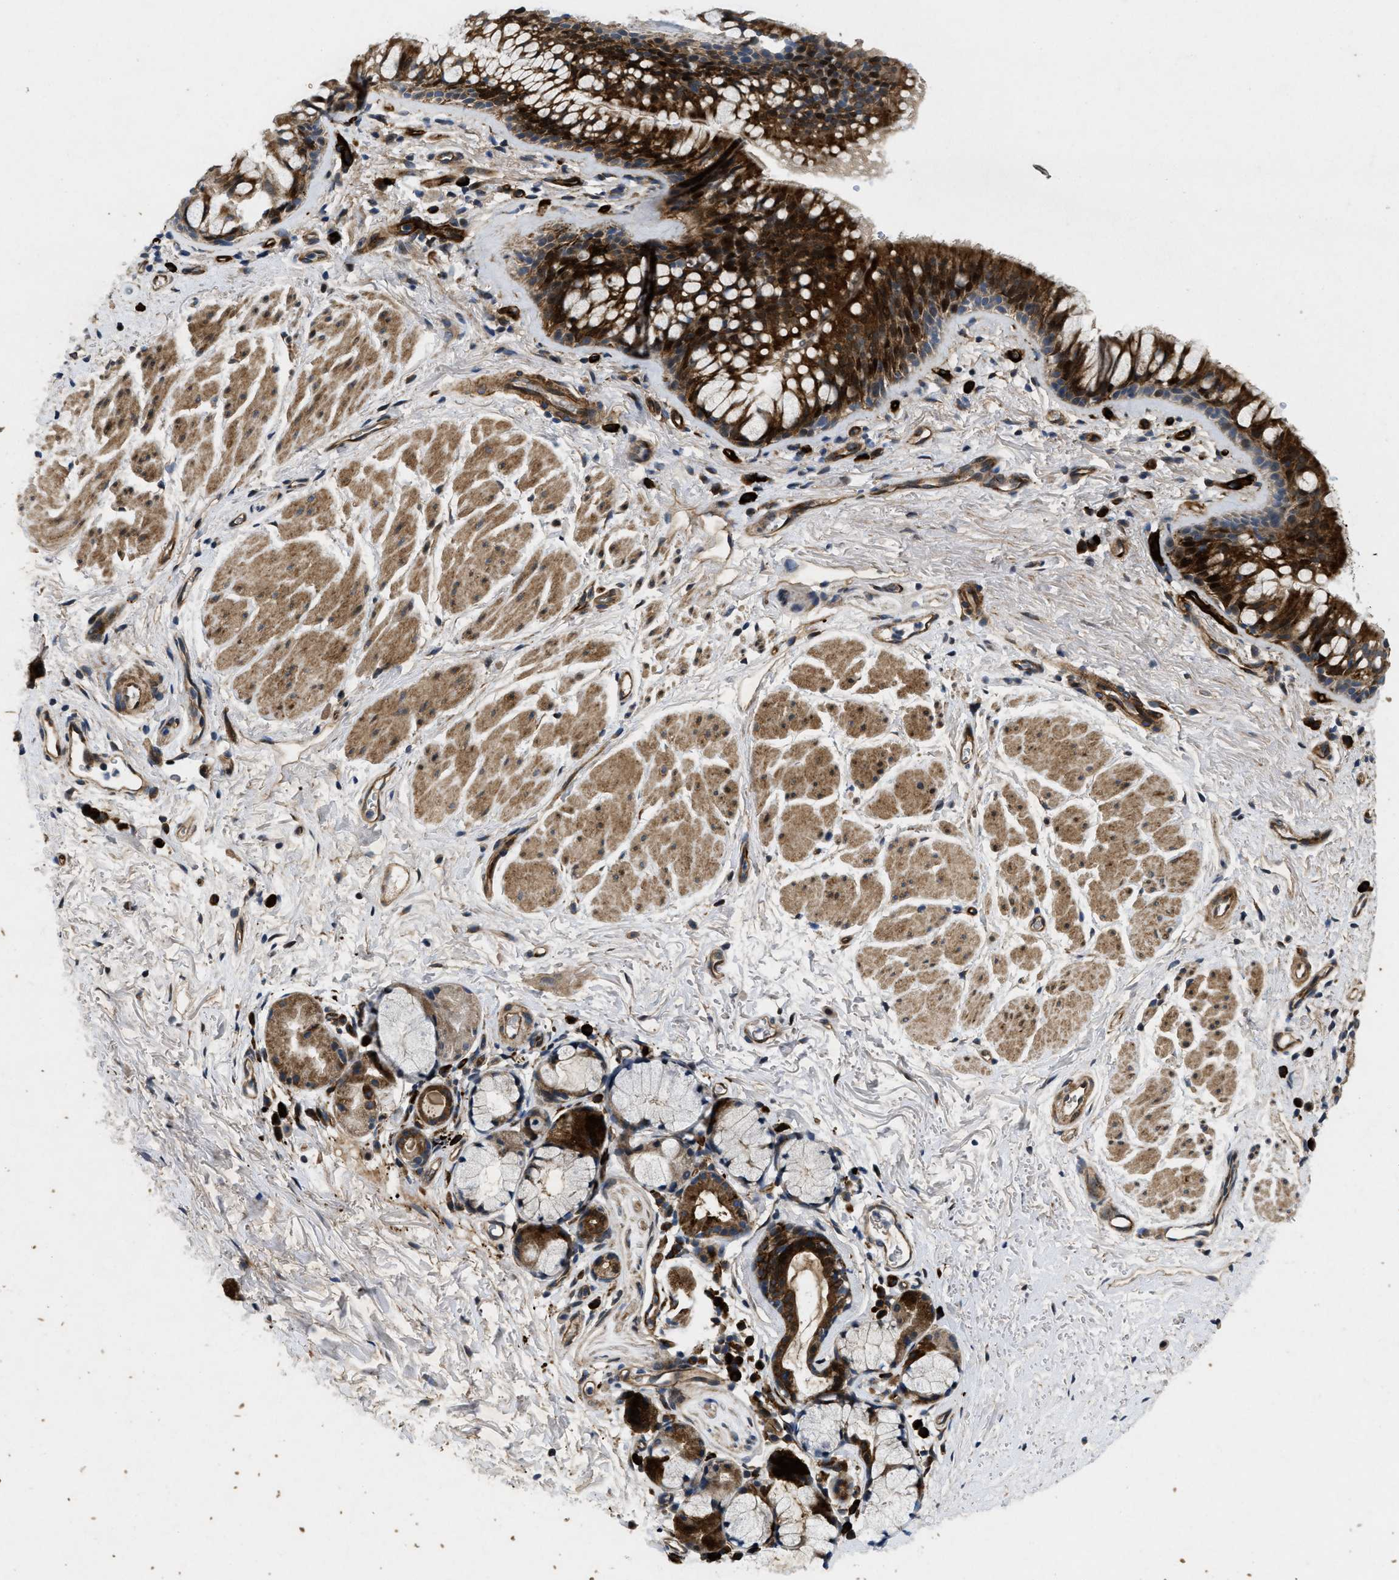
{"staining": {"intensity": "strong", "quantity": "25%-75%", "location": "cytoplasmic/membranous,nuclear"}, "tissue": "bronchus", "cell_type": "Respiratory epithelial cells", "image_type": "normal", "snomed": [{"axis": "morphology", "description": "Normal tissue, NOS"}, {"axis": "topography", "description": "Cartilage tissue"}, {"axis": "topography", "description": "Bronchus"}], "caption": "Protein staining of normal bronchus shows strong cytoplasmic/membranous,nuclear expression in about 25%-75% of respiratory epithelial cells.", "gene": "HSPA12B", "patient": {"sex": "female", "age": 53}}